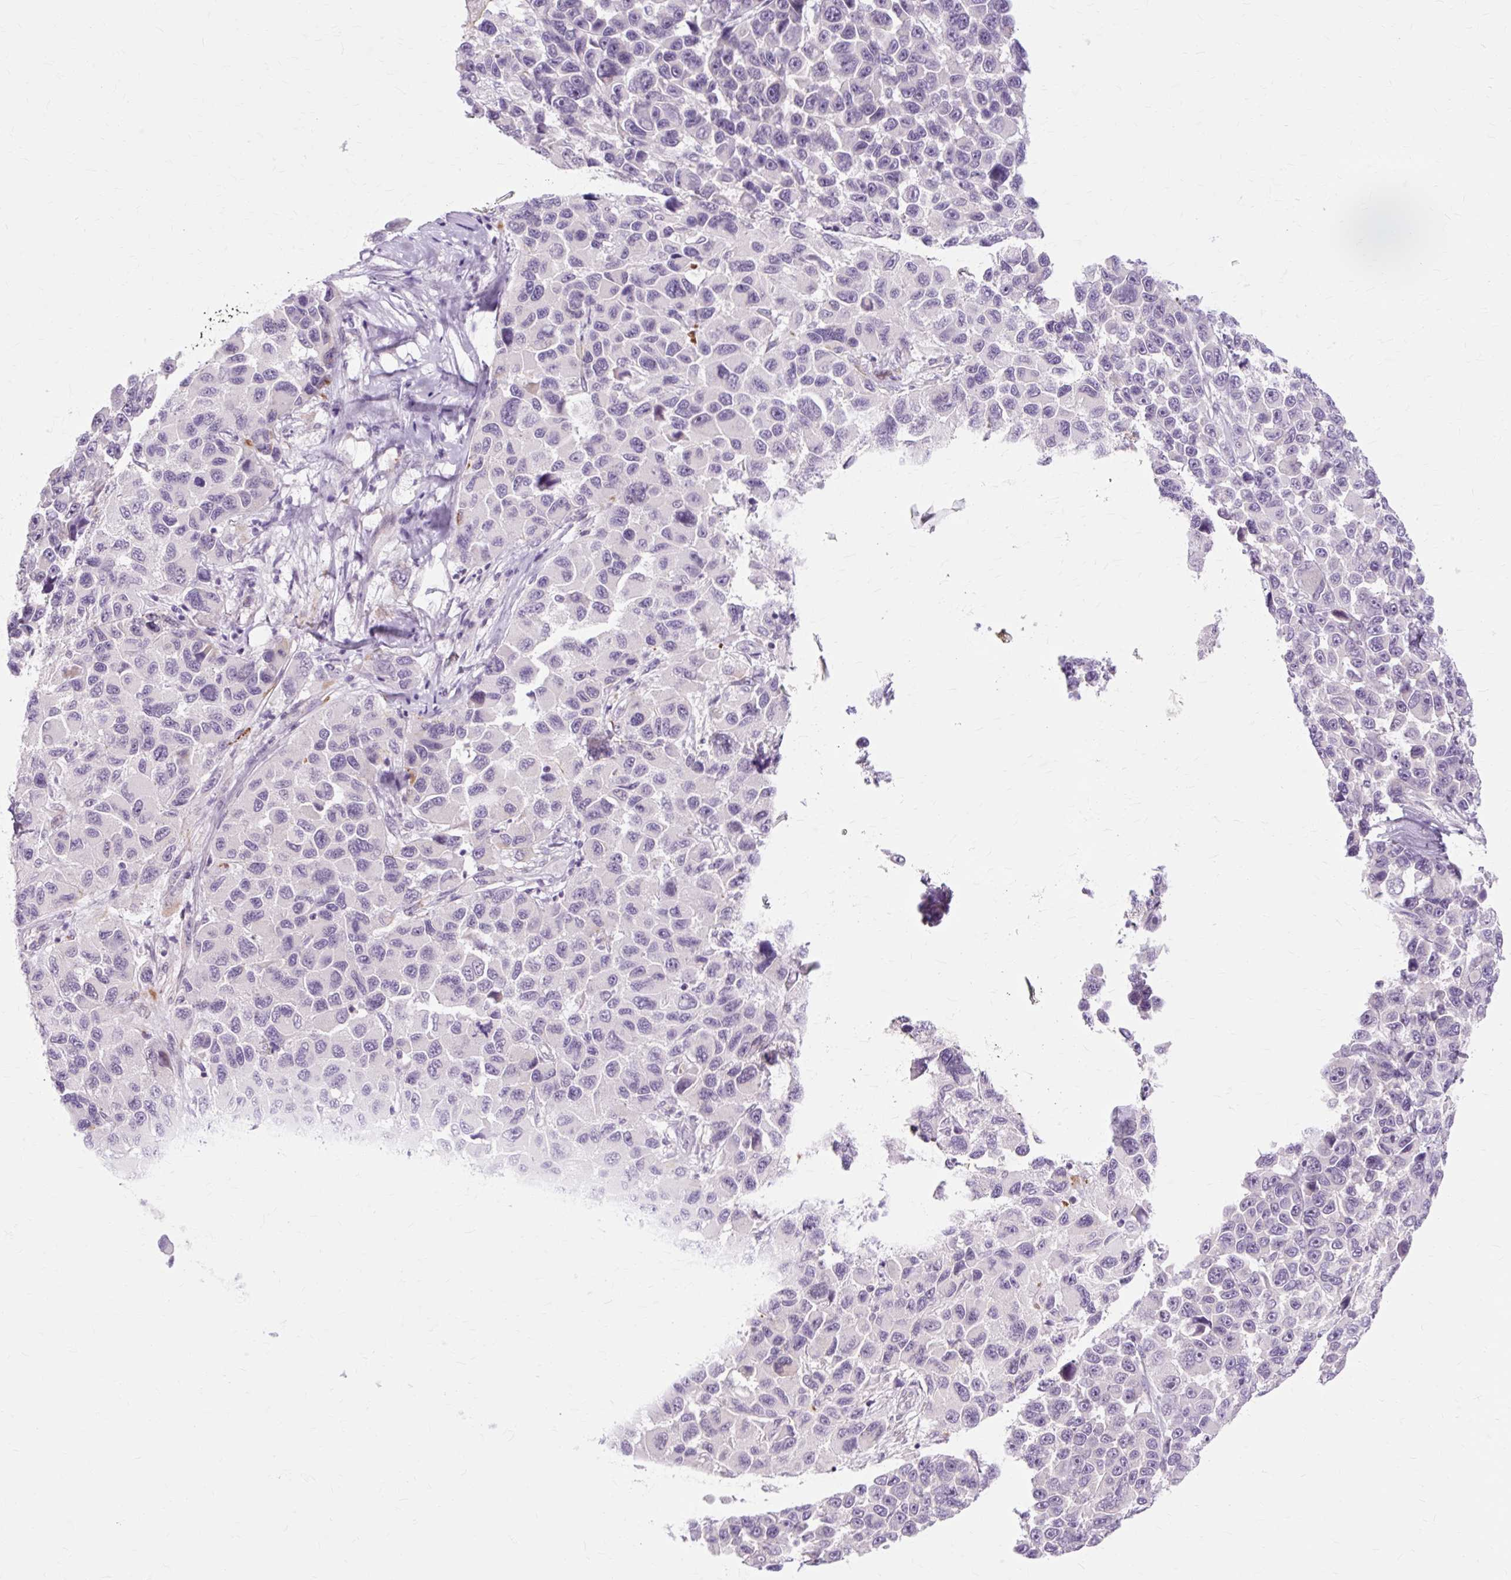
{"staining": {"intensity": "negative", "quantity": "none", "location": "none"}, "tissue": "melanoma", "cell_type": "Tumor cells", "image_type": "cancer", "snomed": [{"axis": "morphology", "description": "Malignant melanoma, NOS"}, {"axis": "topography", "description": "Skin"}], "caption": "Tumor cells show no significant protein expression in malignant melanoma.", "gene": "ZNF35", "patient": {"sex": "male", "age": 53}}